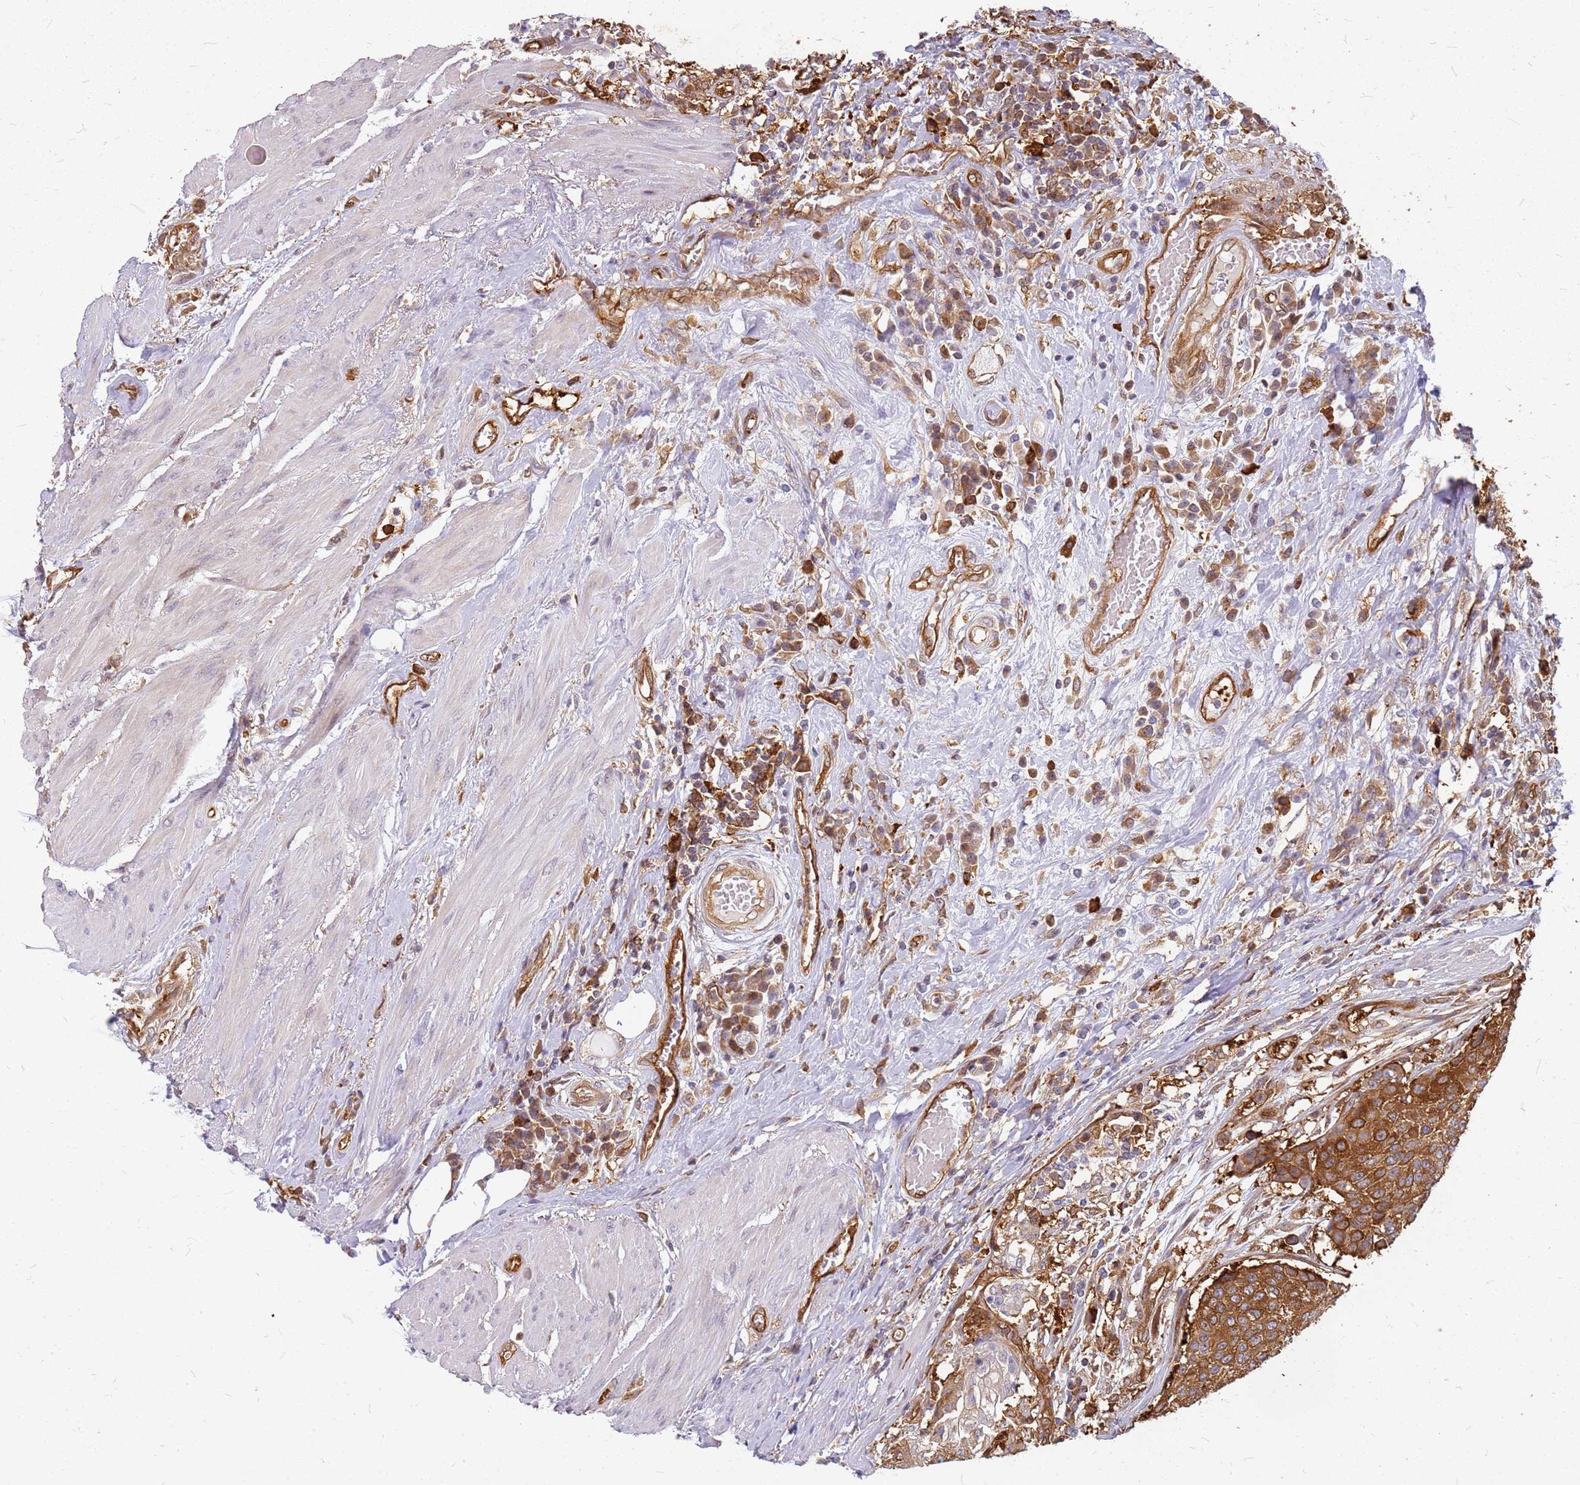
{"staining": {"intensity": "moderate", "quantity": ">75%", "location": "cytoplasmic/membranous"}, "tissue": "urothelial cancer", "cell_type": "Tumor cells", "image_type": "cancer", "snomed": [{"axis": "morphology", "description": "Urothelial carcinoma, High grade"}, {"axis": "topography", "description": "Urinary bladder"}], "caption": "Protein expression analysis of human urothelial cancer reveals moderate cytoplasmic/membranous expression in approximately >75% of tumor cells.", "gene": "HDX", "patient": {"sex": "female", "age": 63}}